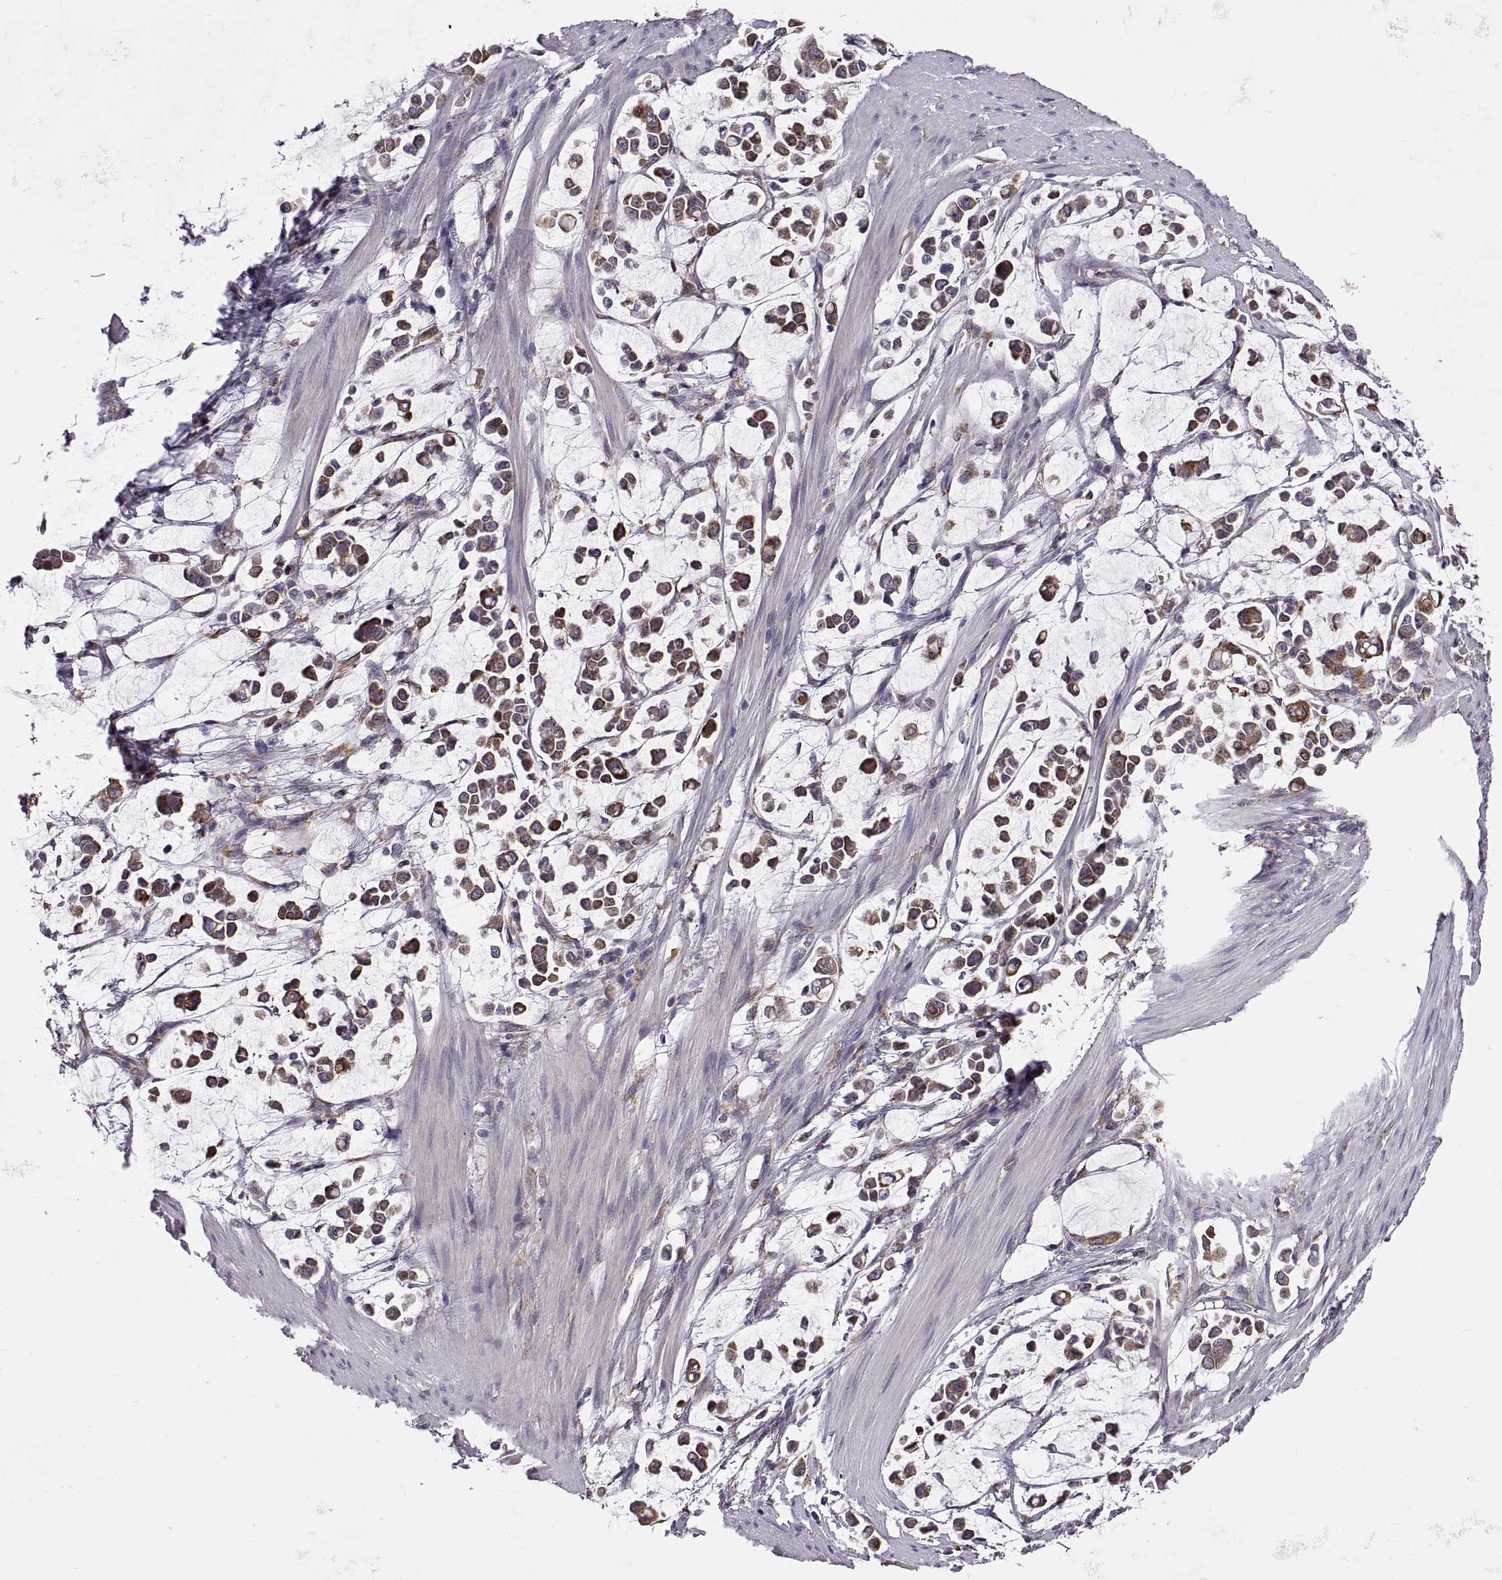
{"staining": {"intensity": "strong", "quantity": ">75%", "location": "cytoplasmic/membranous"}, "tissue": "stomach cancer", "cell_type": "Tumor cells", "image_type": "cancer", "snomed": [{"axis": "morphology", "description": "Adenocarcinoma, NOS"}, {"axis": "topography", "description": "Stomach"}], "caption": "Tumor cells demonstrate strong cytoplasmic/membranous expression in approximately >75% of cells in stomach cancer (adenocarcinoma).", "gene": "PLEKHB2", "patient": {"sex": "male", "age": 82}}